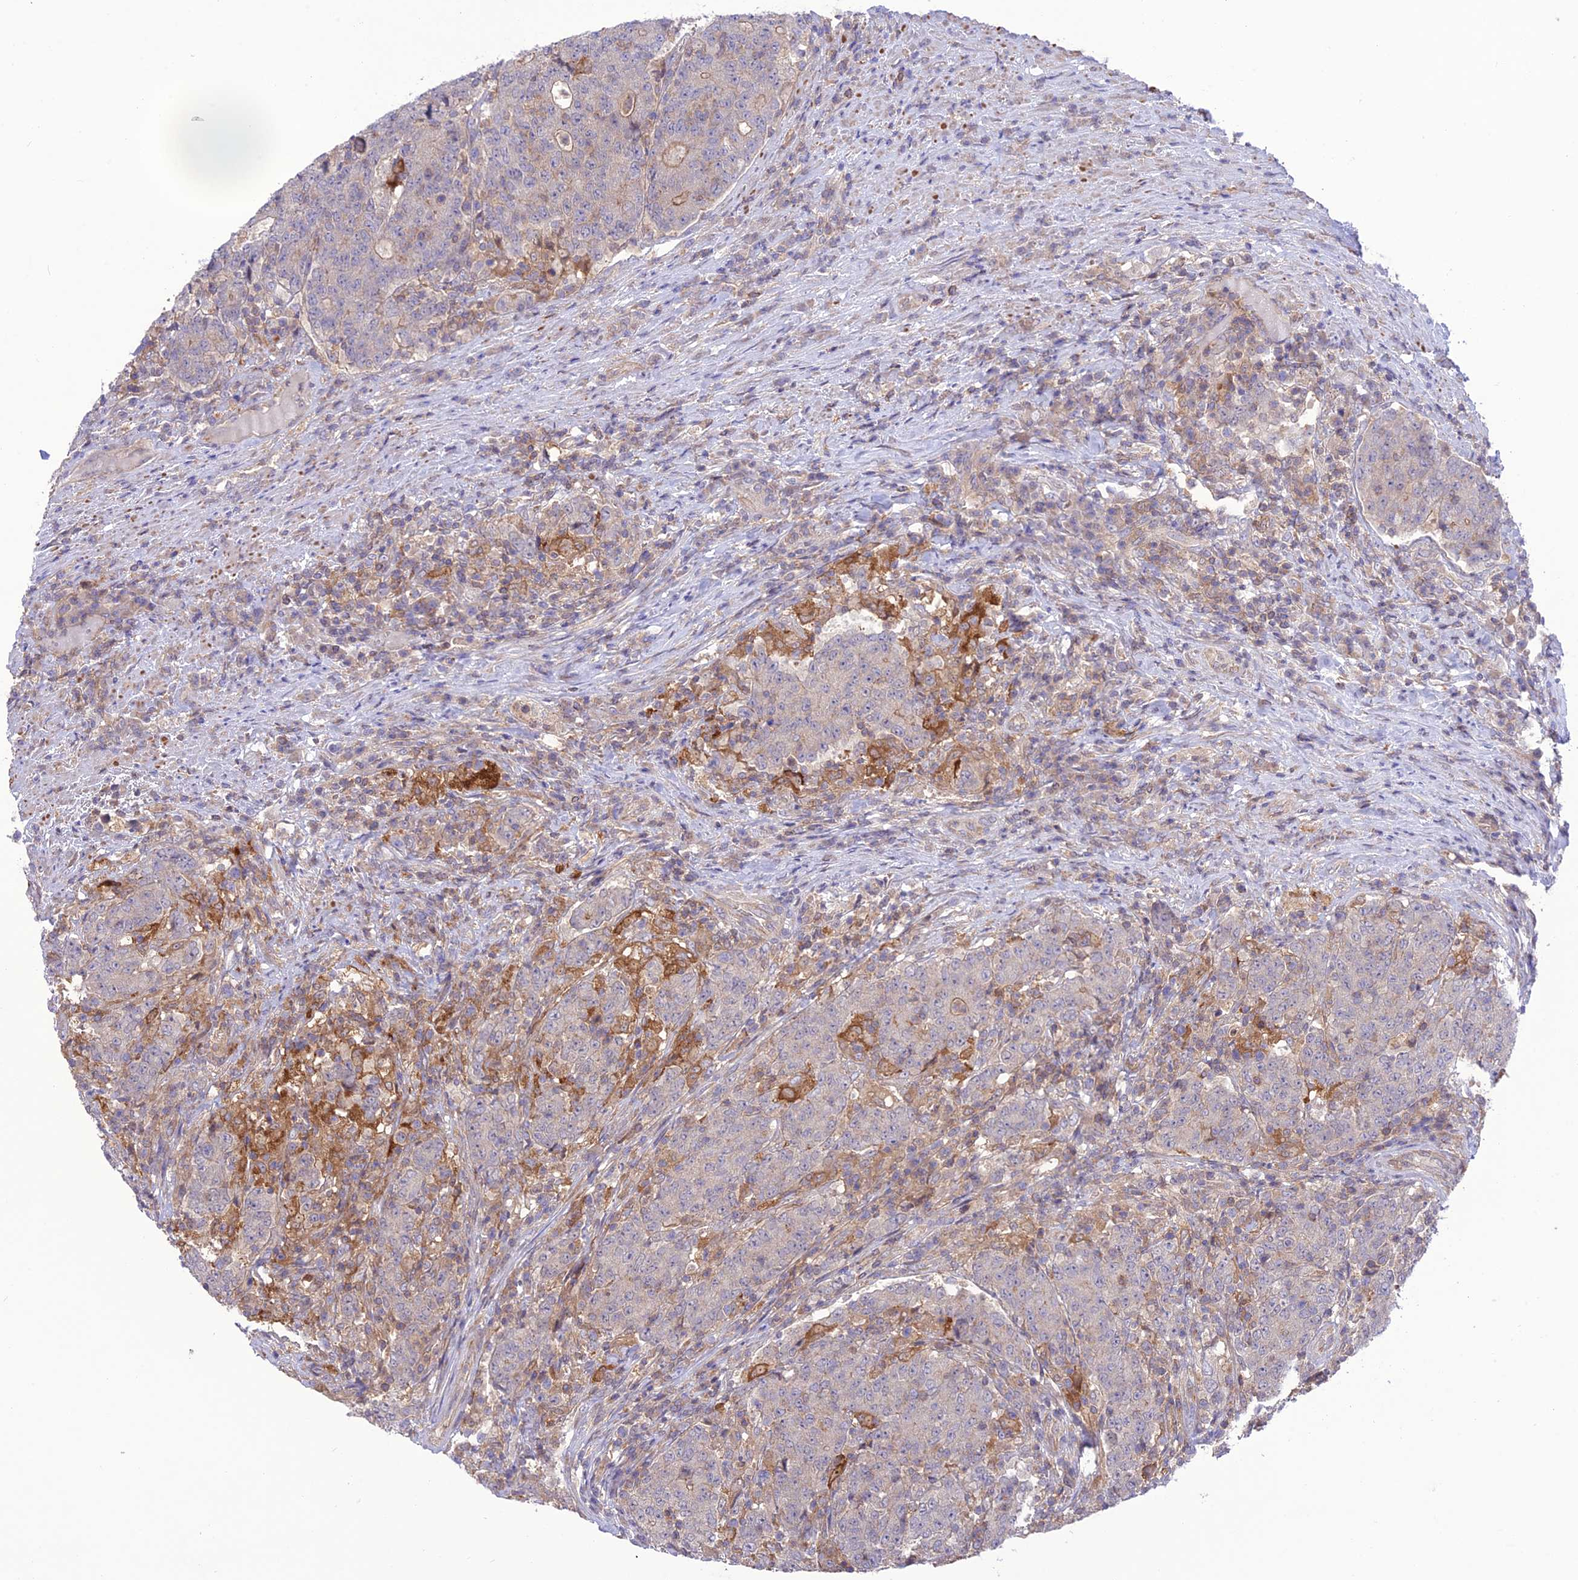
{"staining": {"intensity": "weak", "quantity": "<25%", "location": "cytoplasmic/membranous"}, "tissue": "colorectal cancer", "cell_type": "Tumor cells", "image_type": "cancer", "snomed": [{"axis": "morphology", "description": "Adenocarcinoma, NOS"}, {"axis": "topography", "description": "Colon"}], "caption": "Tumor cells are negative for brown protein staining in adenocarcinoma (colorectal). Brightfield microscopy of immunohistochemistry (IHC) stained with DAB (3,3'-diaminobenzidine) (brown) and hematoxylin (blue), captured at high magnification.", "gene": "FCHSD1", "patient": {"sex": "female", "age": 75}}